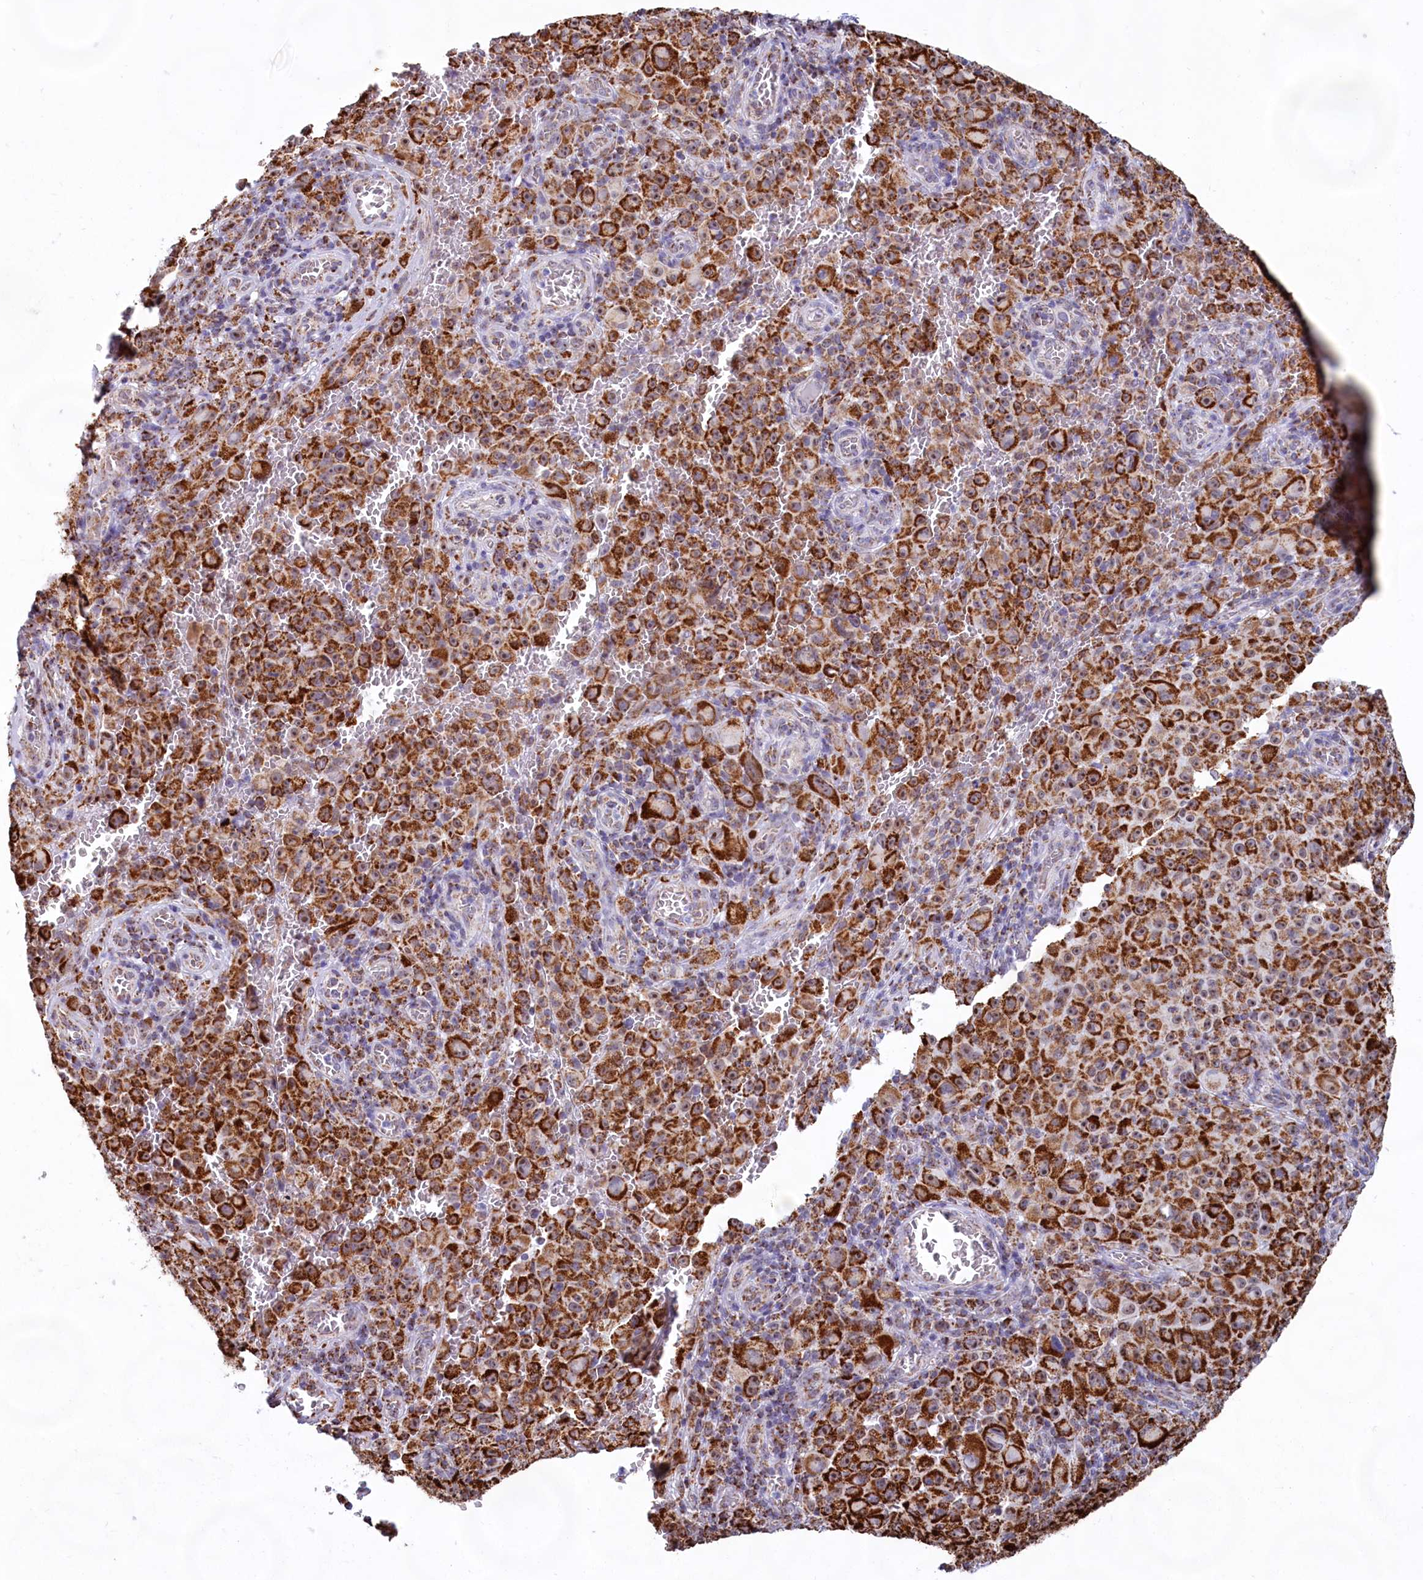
{"staining": {"intensity": "strong", "quantity": ">75%", "location": "cytoplasmic/membranous"}, "tissue": "melanoma", "cell_type": "Tumor cells", "image_type": "cancer", "snomed": [{"axis": "morphology", "description": "Malignant melanoma, NOS"}, {"axis": "topography", "description": "Skin"}], "caption": "Protein expression analysis of melanoma demonstrates strong cytoplasmic/membranous positivity in approximately >75% of tumor cells. The staining is performed using DAB (3,3'-diaminobenzidine) brown chromogen to label protein expression. The nuclei are counter-stained blue using hematoxylin.", "gene": "C1D", "patient": {"sex": "female", "age": 82}}